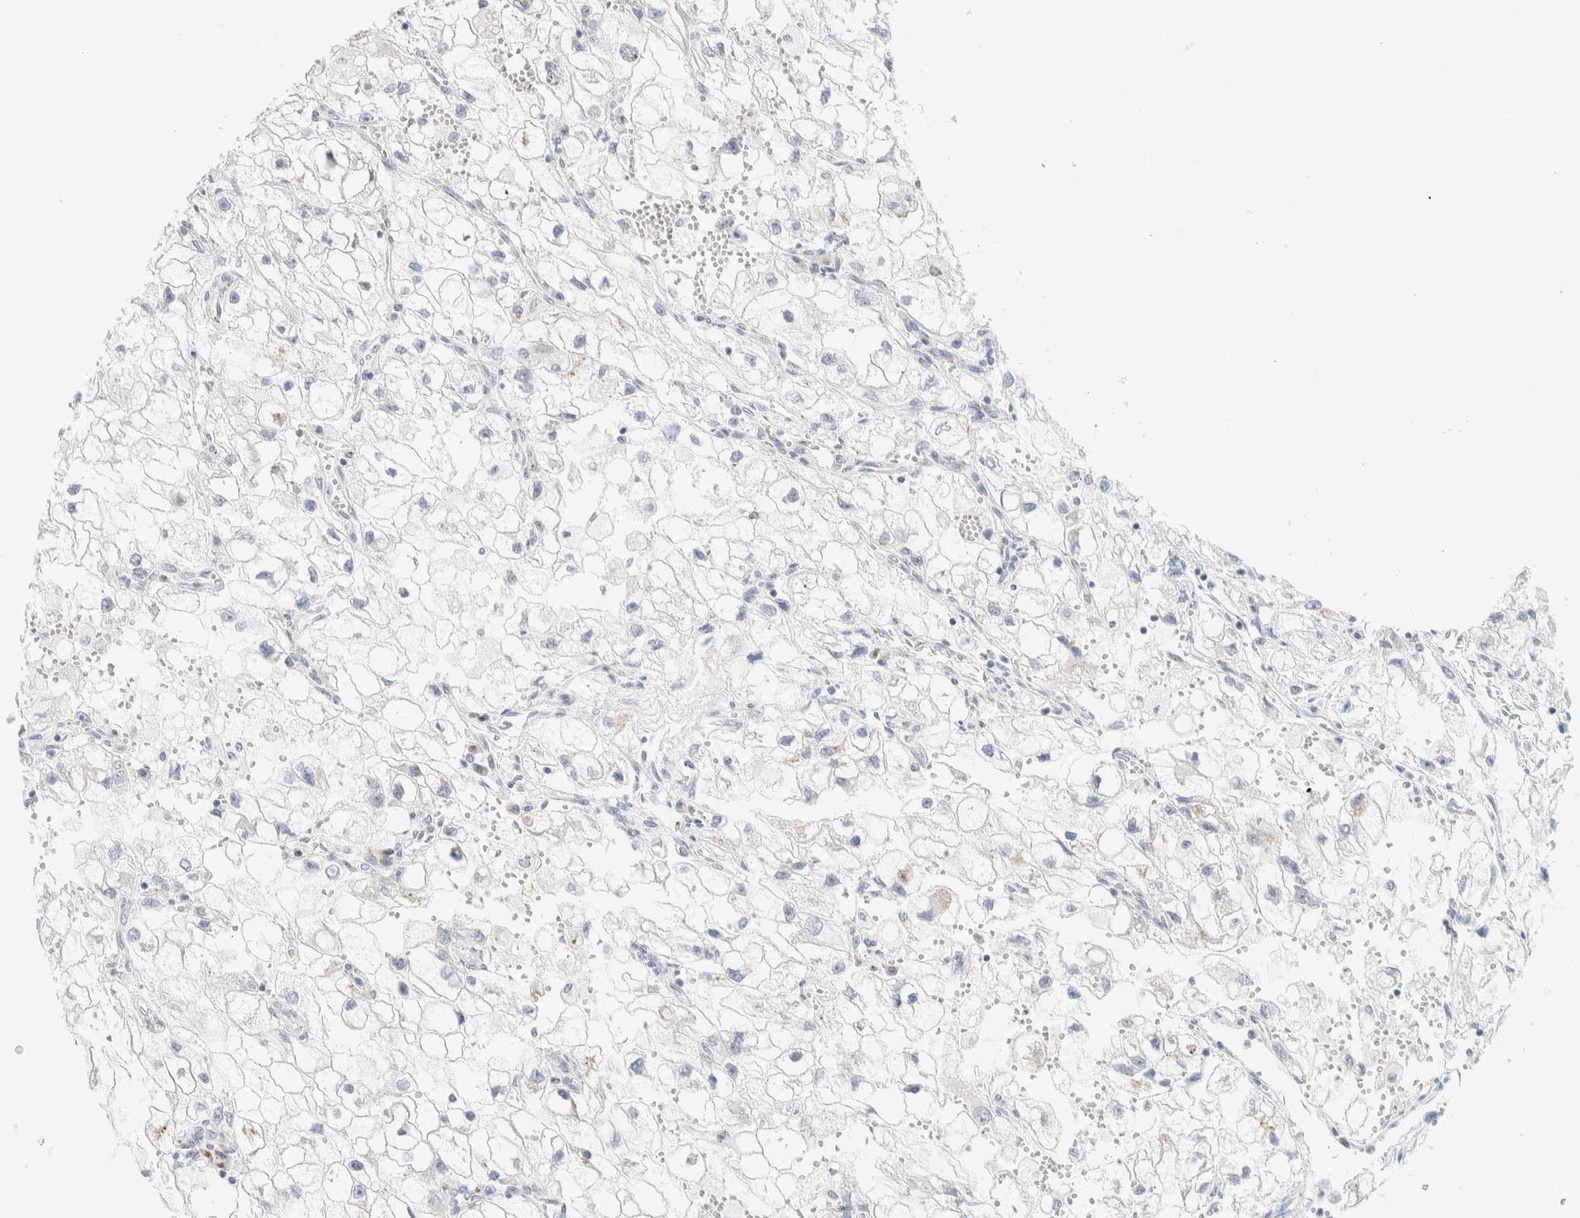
{"staining": {"intensity": "negative", "quantity": "none", "location": "none"}, "tissue": "renal cancer", "cell_type": "Tumor cells", "image_type": "cancer", "snomed": [{"axis": "morphology", "description": "Adenocarcinoma, NOS"}, {"axis": "topography", "description": "Kidney"}], "caption": "There is no significant expression in tumor cells of renal cancer.", "gene": "SPNS3", "patient": {"sex": "female", "age": 70}}